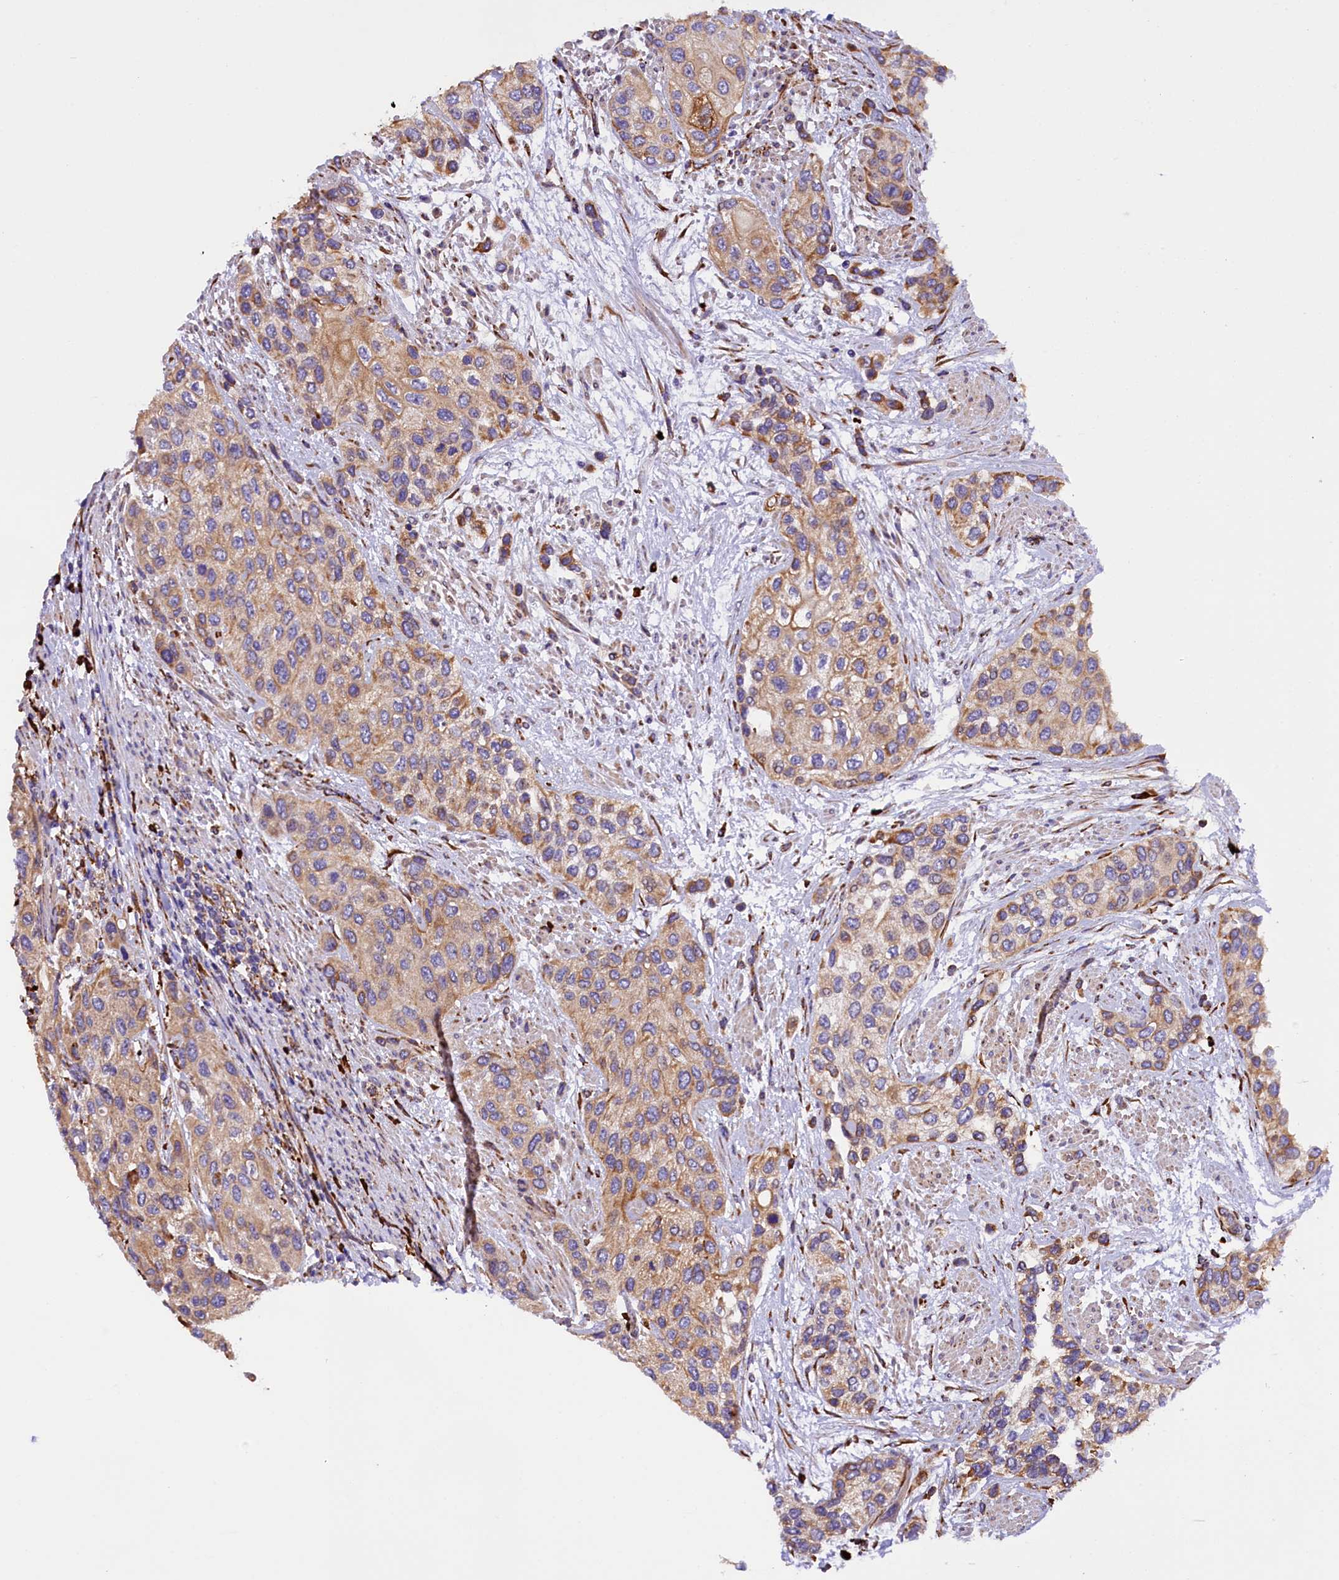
{"staining": {"intensity": "weak", "quantity": ">75%", "location": "cytoplasmic/membranous"}, "tissue": "urothelial cancer", "cell_type": "Tumor cells", "image_type": "cancer", "snomed": [{"axis": "morphology", "description": "Normal tissue, NOS"}, {"axis": "morphology", "description": "Urothelial carcinoma, High grade"}, {"axis": "topography", "description": "Vascular tissue"}, {"axis": "topography", "description": "Urinary bladder"}], "caption": "Weak cytoplasmic/membranous expression for a protein is seen in about >75% of tumor cells of urothelial cancer using immunohistochemistry (IHC).", "gene": "CAPS2", "patient": {"sex": "female", "age": 56}}